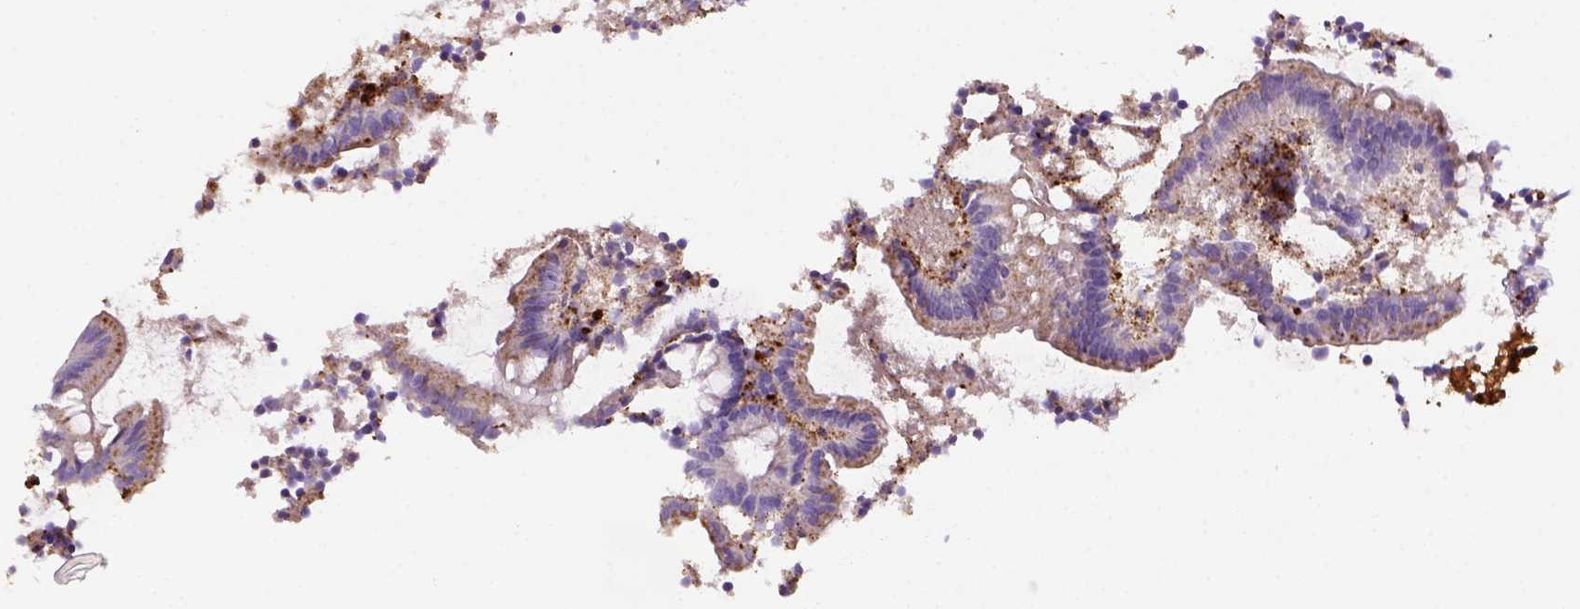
{"staining": {"intensity": "negative", "quantity": "none", "location": "none"}, "tissue": "appendix", "cell_type": "Glandular cells", "image_type": "normal", "snomed": [{"axis": "morphology", "description": "Normal tissue, NOS"}, {"axis": "topography", "description": "Appendix"}], "caption": "Micrograph shows no protein positivity in glandular cells of benign appendix. The staining is performed using DAB (3,3'-diaminobenzidine) brown chromogen with nuclei counter-stained in using hematoxylin.", "gene": "CD68", "patient": {"sex": "female", "age": 32}}